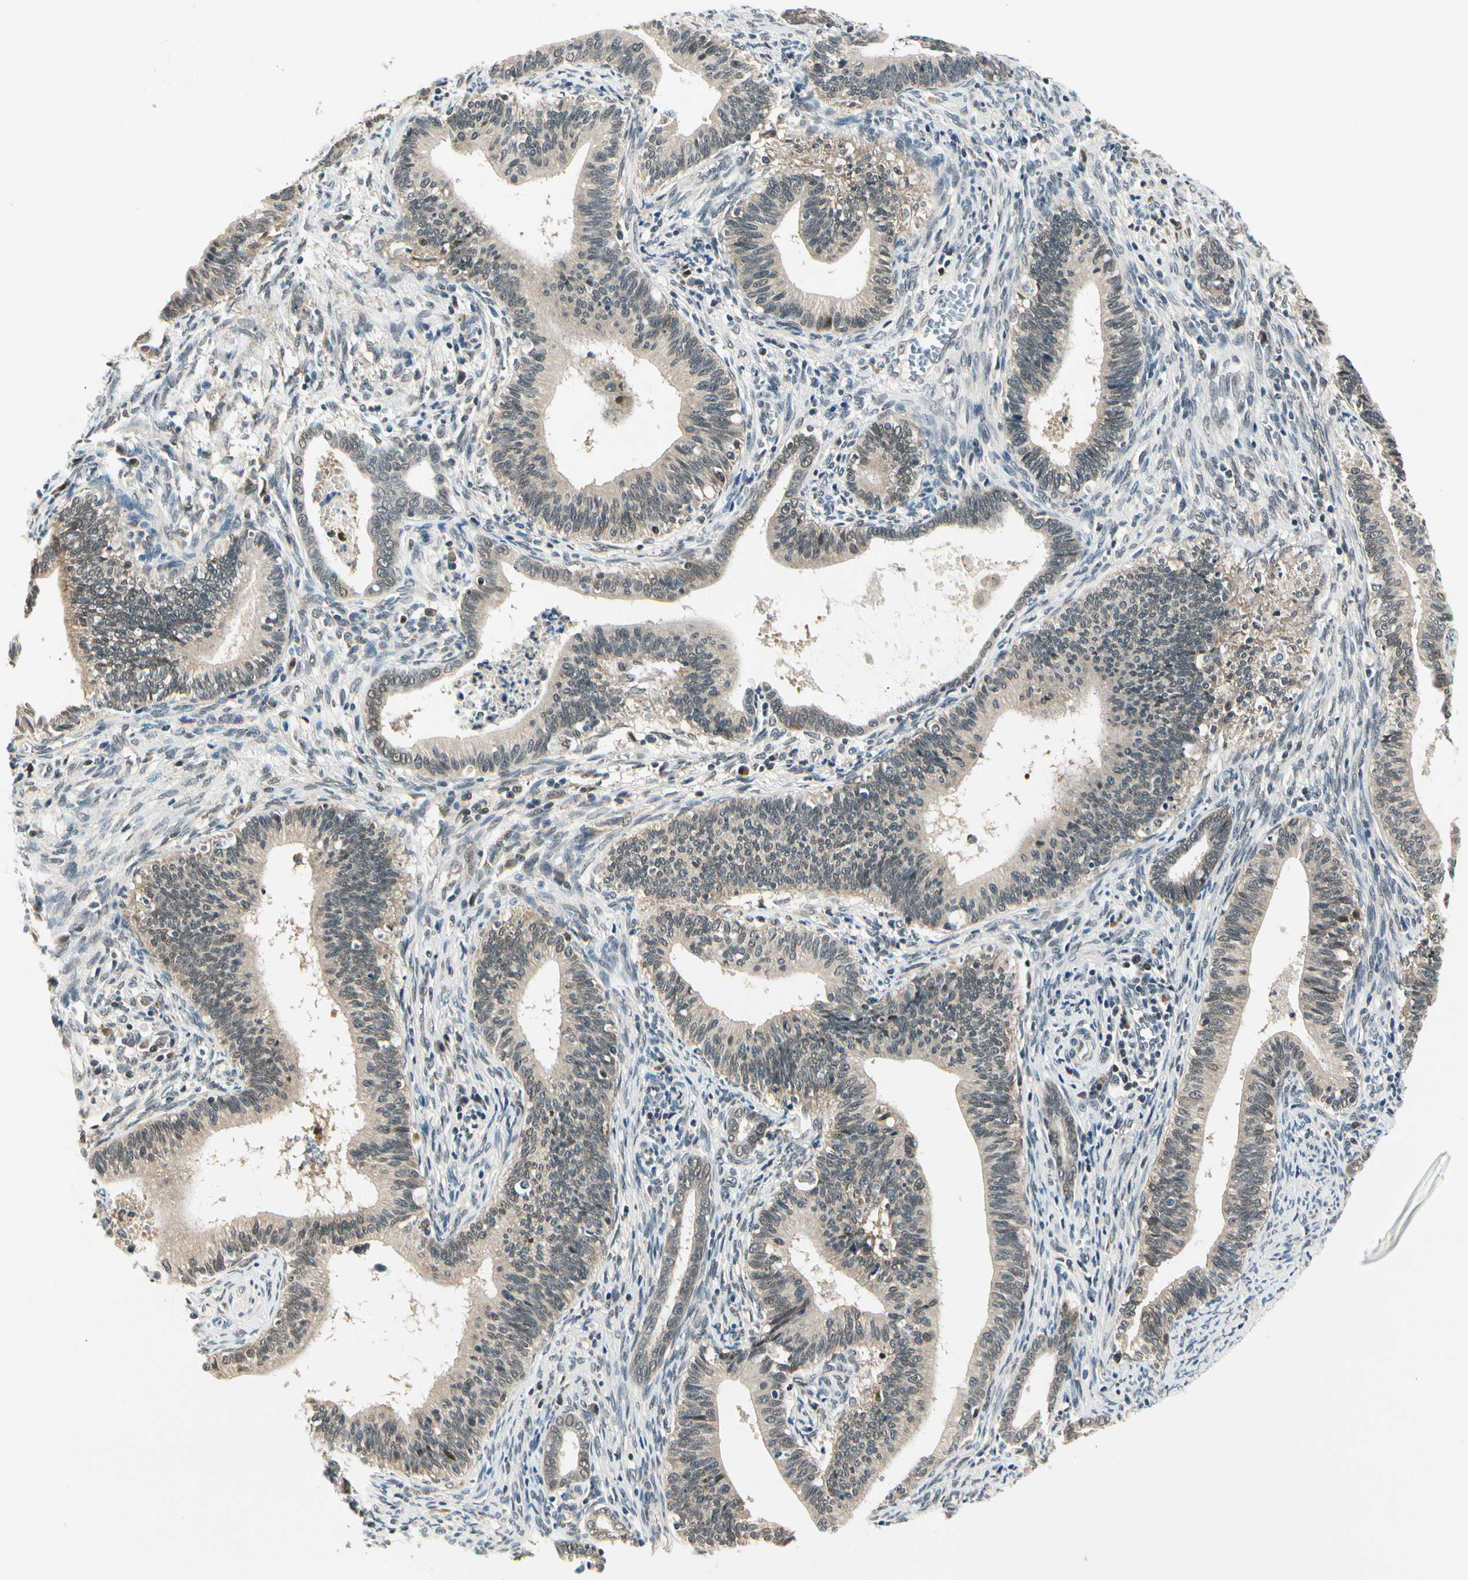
{"staining": {"intensity": "weak", "quantity": ">75%", "location": "cytoplasmic/membranous"}, "tissue": "cervical cancer", "cell_type": "Tumor cells", "image_type": "cancer", "snomed": [{"axis": "morphology", "description": "Adenocarcinoma, NOS"}, {"axis": "topography", "description": "Cervix"}], "caption": "Cervical cancer (adenocarcinoma) tissue shows weak cytoplasmic/membranous expression in approximately >75% of tumor cells (DAB (3,3'-diaminobenzidine) = brown stain, brightfield microscopy at high magnification).", "gene": "PDK2", "patient": {"sex": "female", "age": 44}}